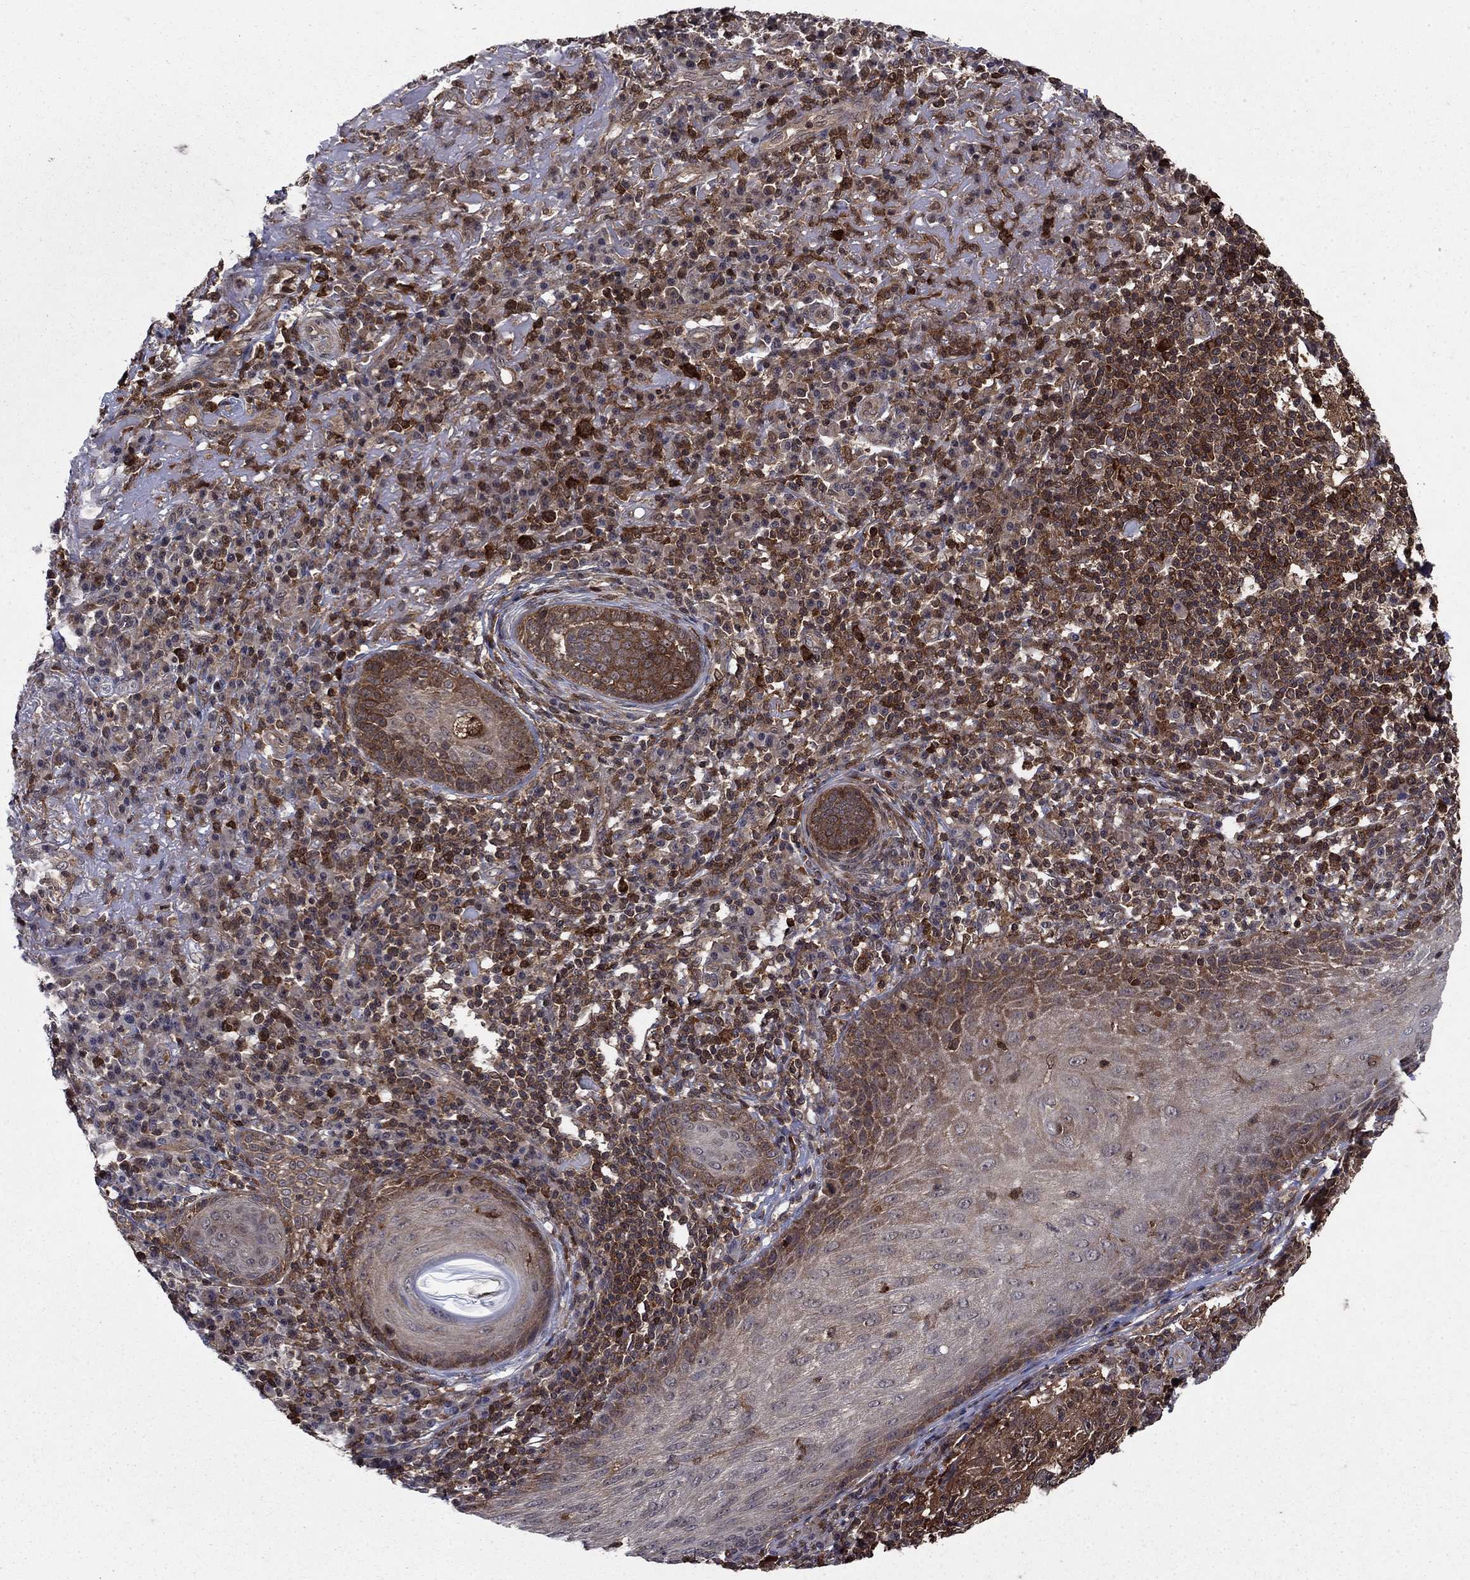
{"staining": {"intensity": "strong", "quantity": ">75%", "location": "cytoplasmic/membranous"}, "tissue": "skin cancer", "cell_type": "Tumor cells", "image_type": "cancer", "snomed": [{"axis": "morphology", "description": "Squamous cell carcinoma, NOS"}, {"axis": "topography", "description": "Skin"}], "caption": "This micrograph exhibits immunohistochemistry (IHC) staining of skin cancer, with high strong cytoplasmic/membranous expression in about >75% of tumor cells.", "gene": "CACYBP", "patient": {"sex": "male", "age": 92}}